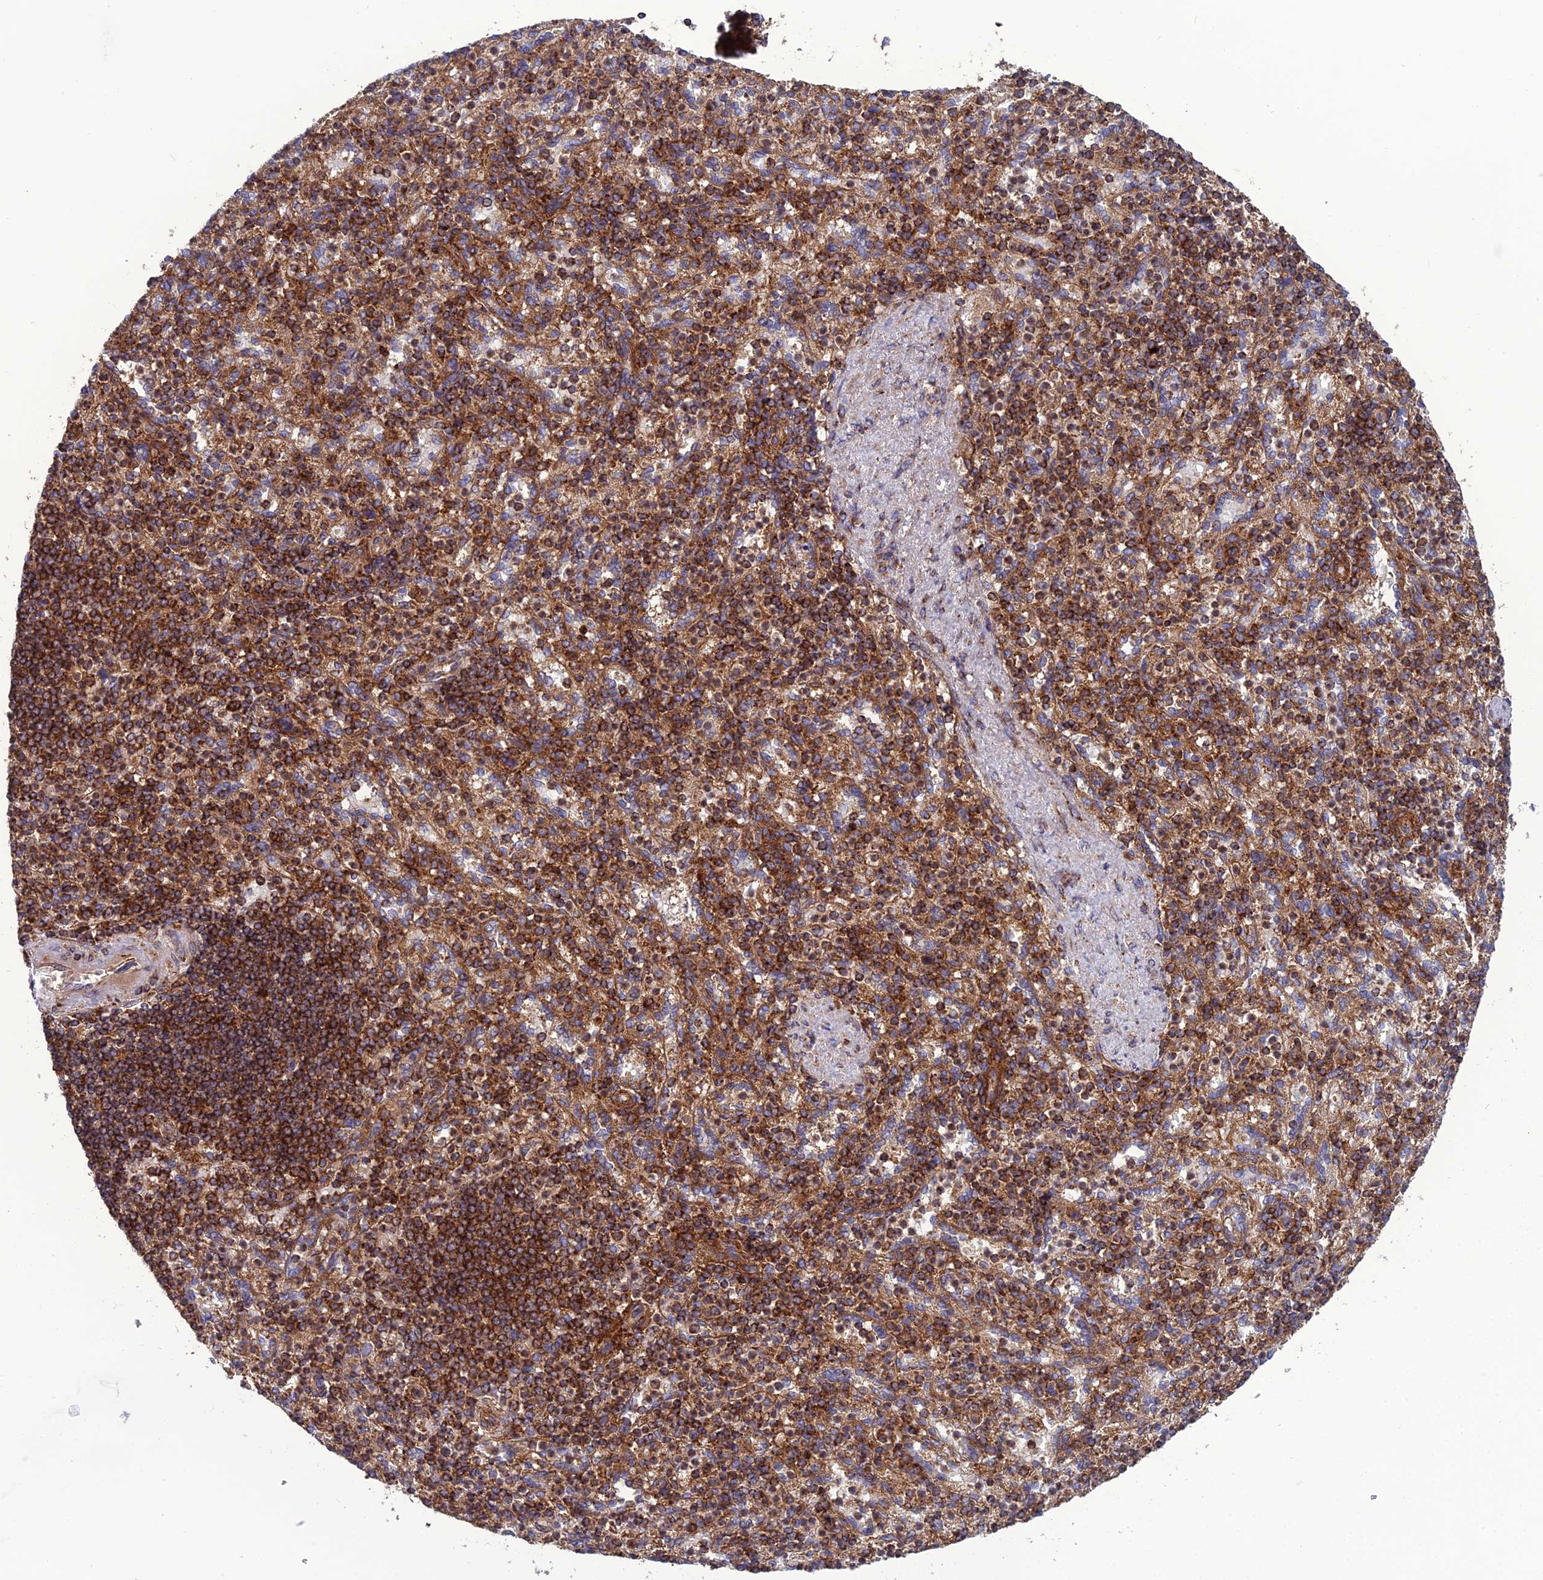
{"staining": {"intensity": "strong", "quantity": ">75%", "location": "cytoplasmic/membranous"}, "tissue": "spleen", "cell_type": "Cells in red pulp", "image_type": "normal", "snomed": [{"axis": "morphology", "description": "Normal tissue, NOS"}, {"axis": "topography", "description": "Spleen"}], "caption": "An image of spleen stained for a protein displays strong cytoplasmic/membranous brown staining in cells in red pulp.", "gene": "LNPEP", "patient": {"sex": "female", "age": 74}}